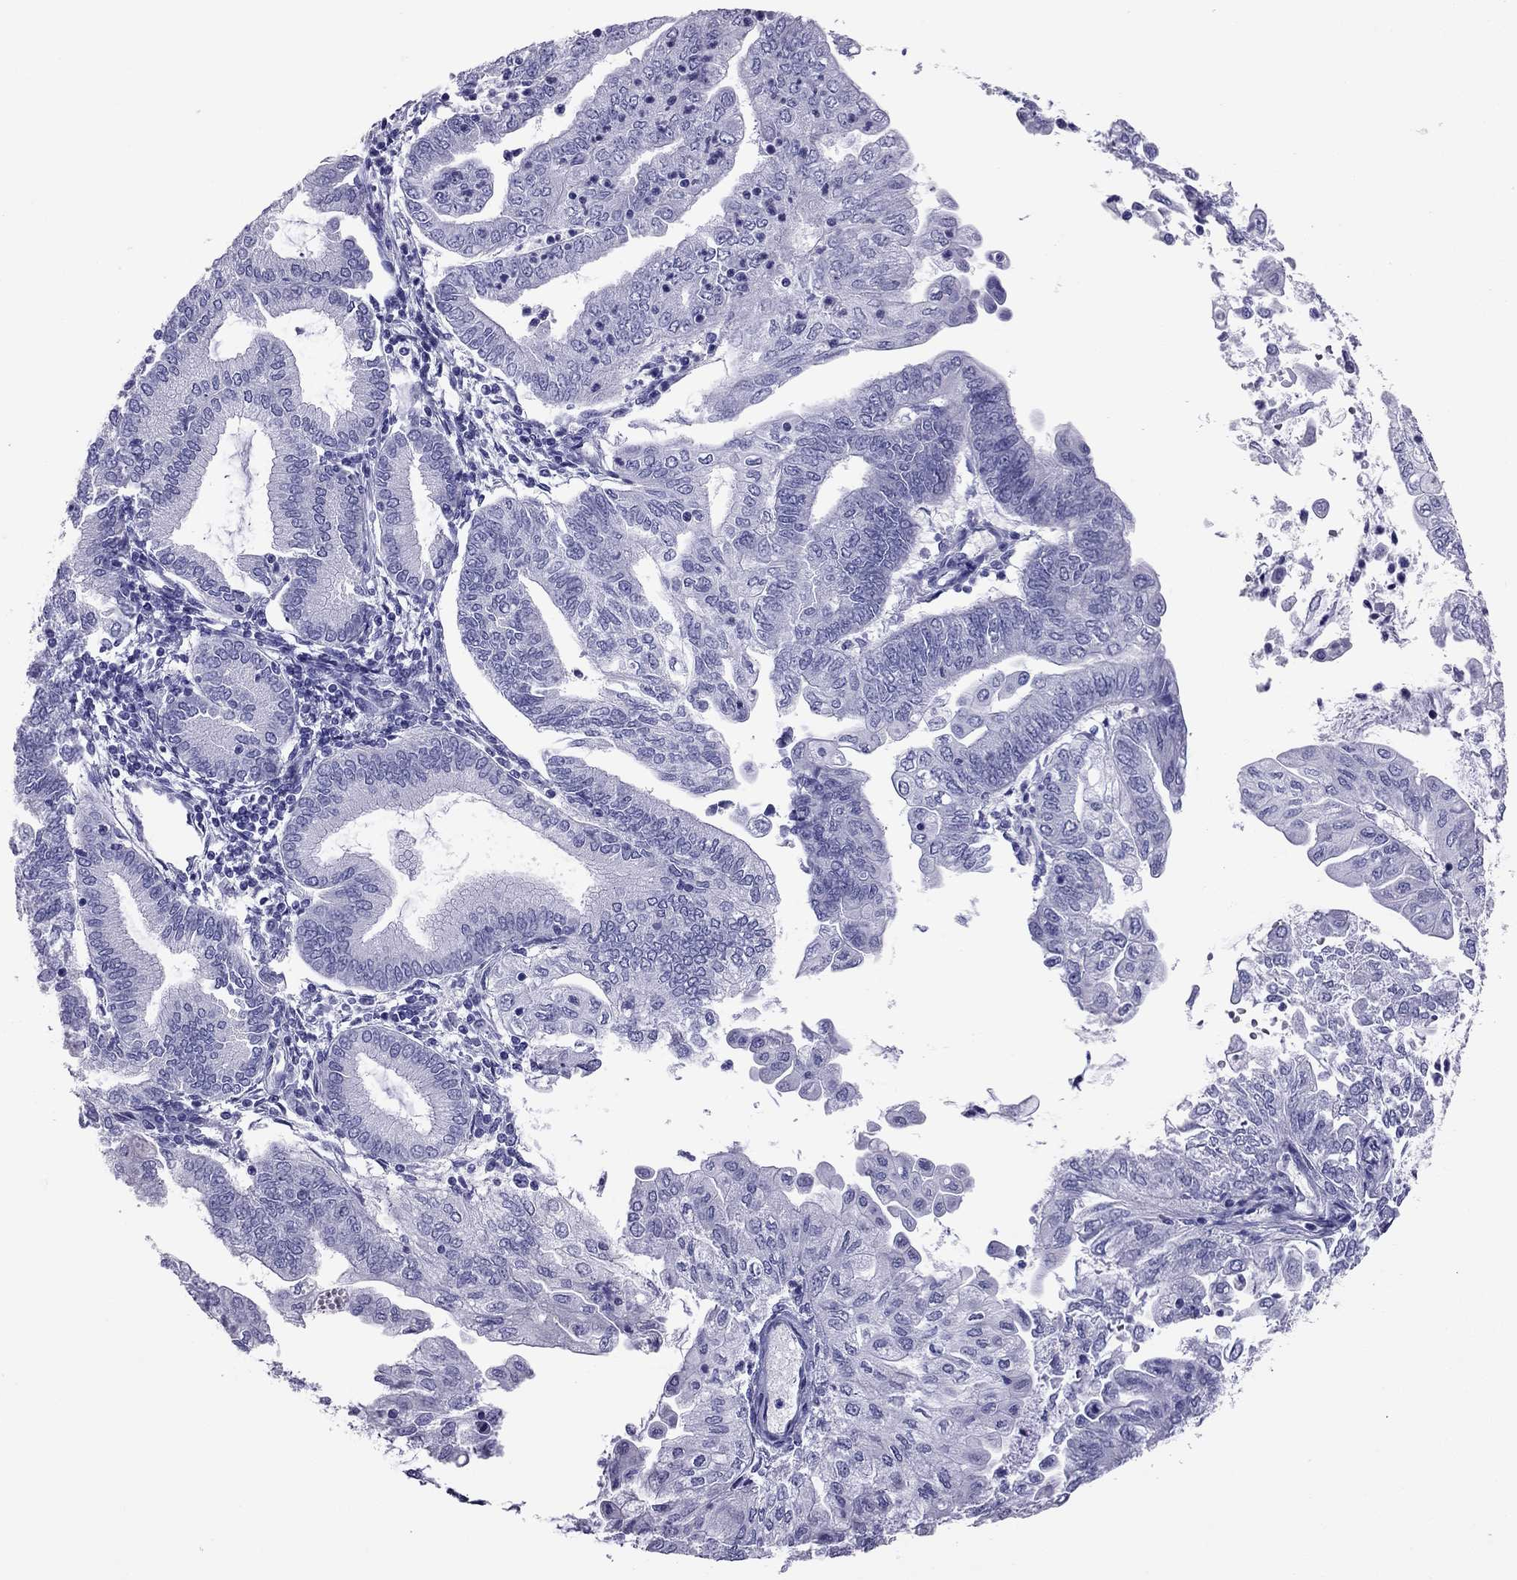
{"staining": {"intensity": "negative", "quantity": "none", "location": "none"}, "tissue": "endometrial cancer", "cell_type": "Tumor cells", "image_type": "cancer", "snomed": [{"axis": "morphology", "description": "Adenocarcinoma, NOS"}, {"axis": "topography", "description": "Endometrium"}], "caption": "Immunohistochemistry histopathology image of endometrial adenocarcinoma stained for a protein (brown), which exhibits no positivity in tumor cells.", "gene": "PDE6A", "patient": {"sex": "female", "age": 55}}